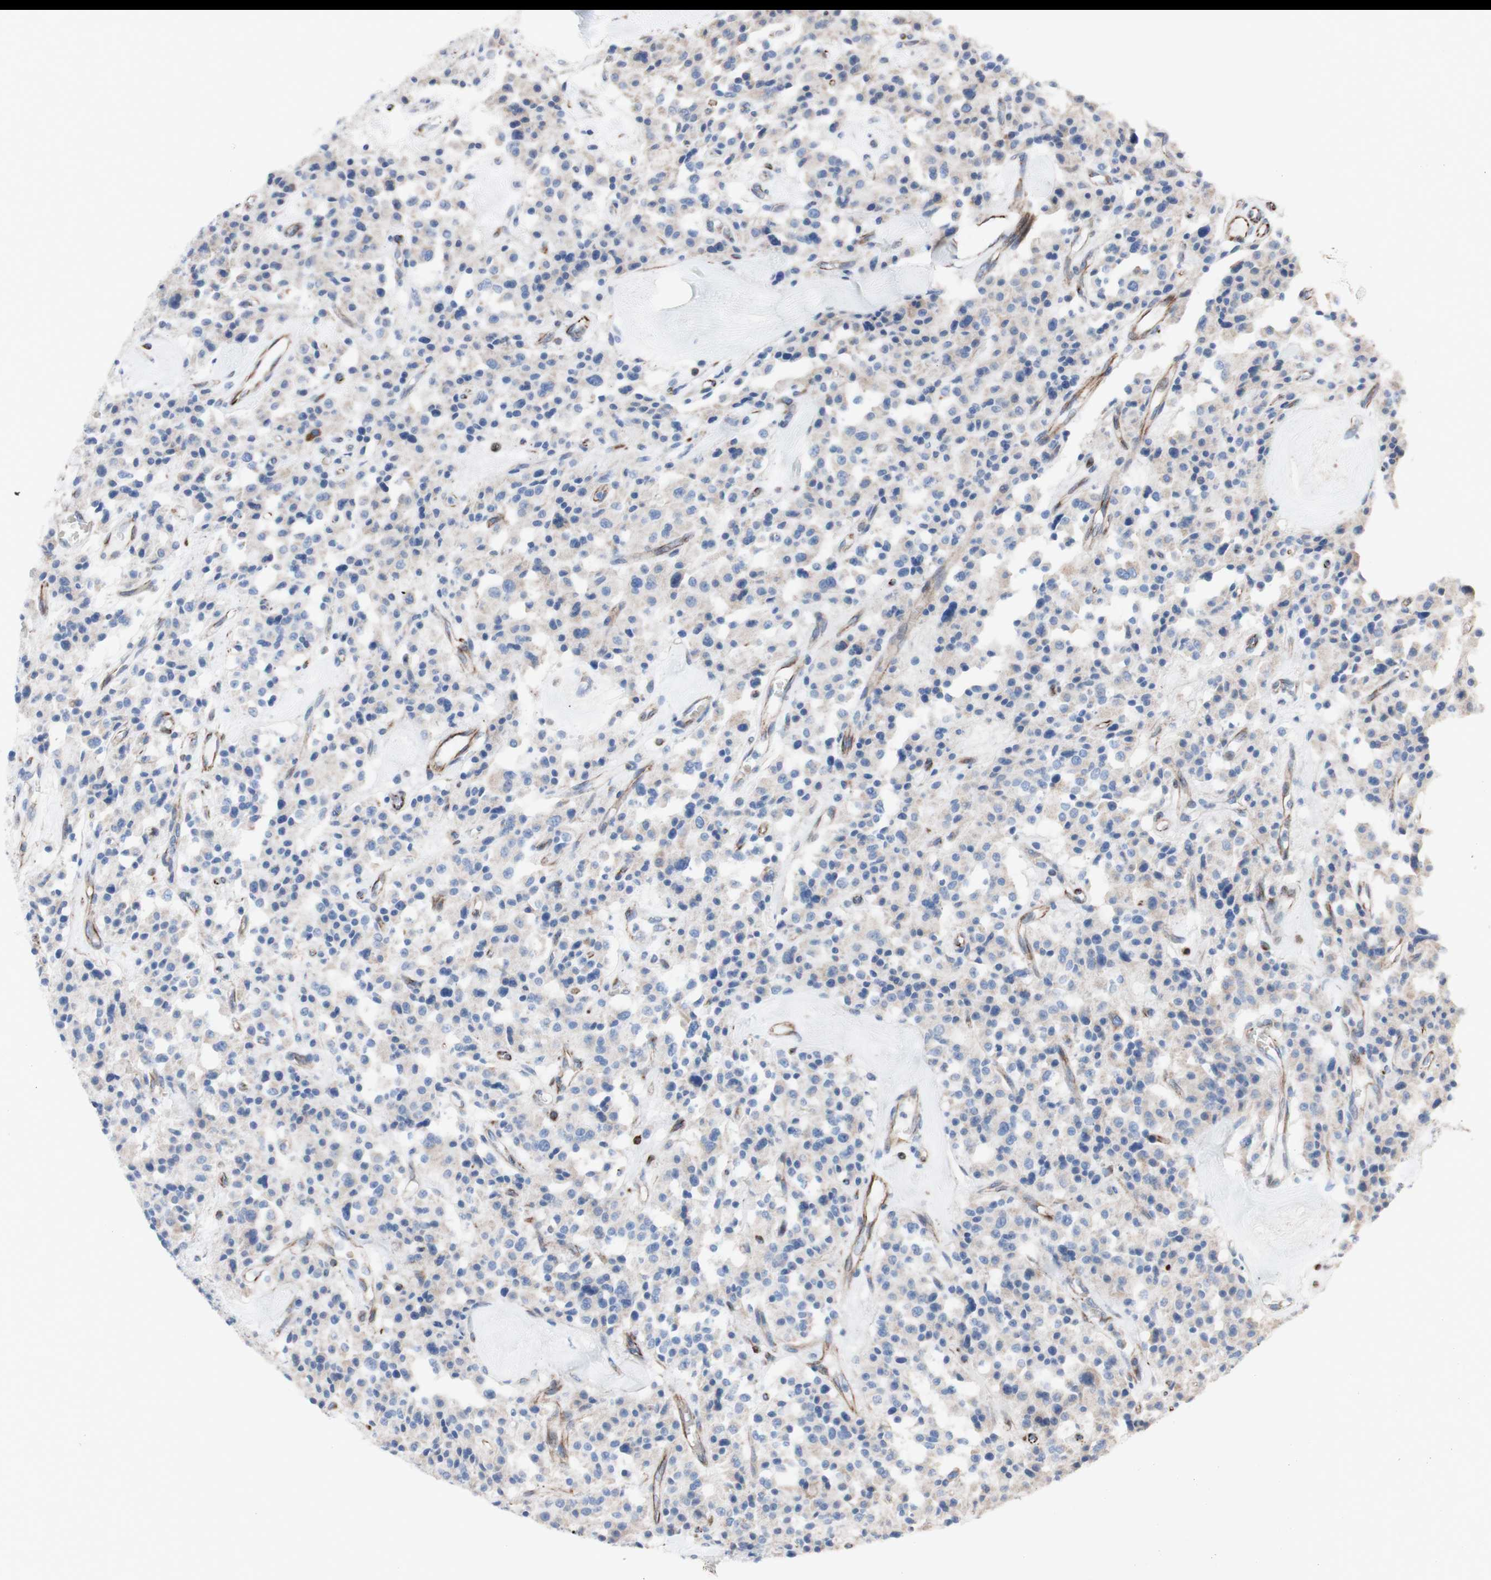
{"staining": {"intensity": "weak", "quantity": "<25%", "location": "cytoplasmic/membranous"}, "tissue": "carcinoid", "cell_type": "Tumor cells", "image_type": "cancer", "snomed": [{"axis": "morphology", "description": "Carcinoid, malignant, NOS"}, {"axis": "topography", "description": "Lung"}], "caption": "Immunohistochemistry histopathology image of neoplastic tissue: carcinoid stained with DAB (3,3'-diaminobenzidine) reveals no significant protein staining in tumor cells.", "gene": "AGPAT5", "patient": {"sex": "male", "age": 30}}